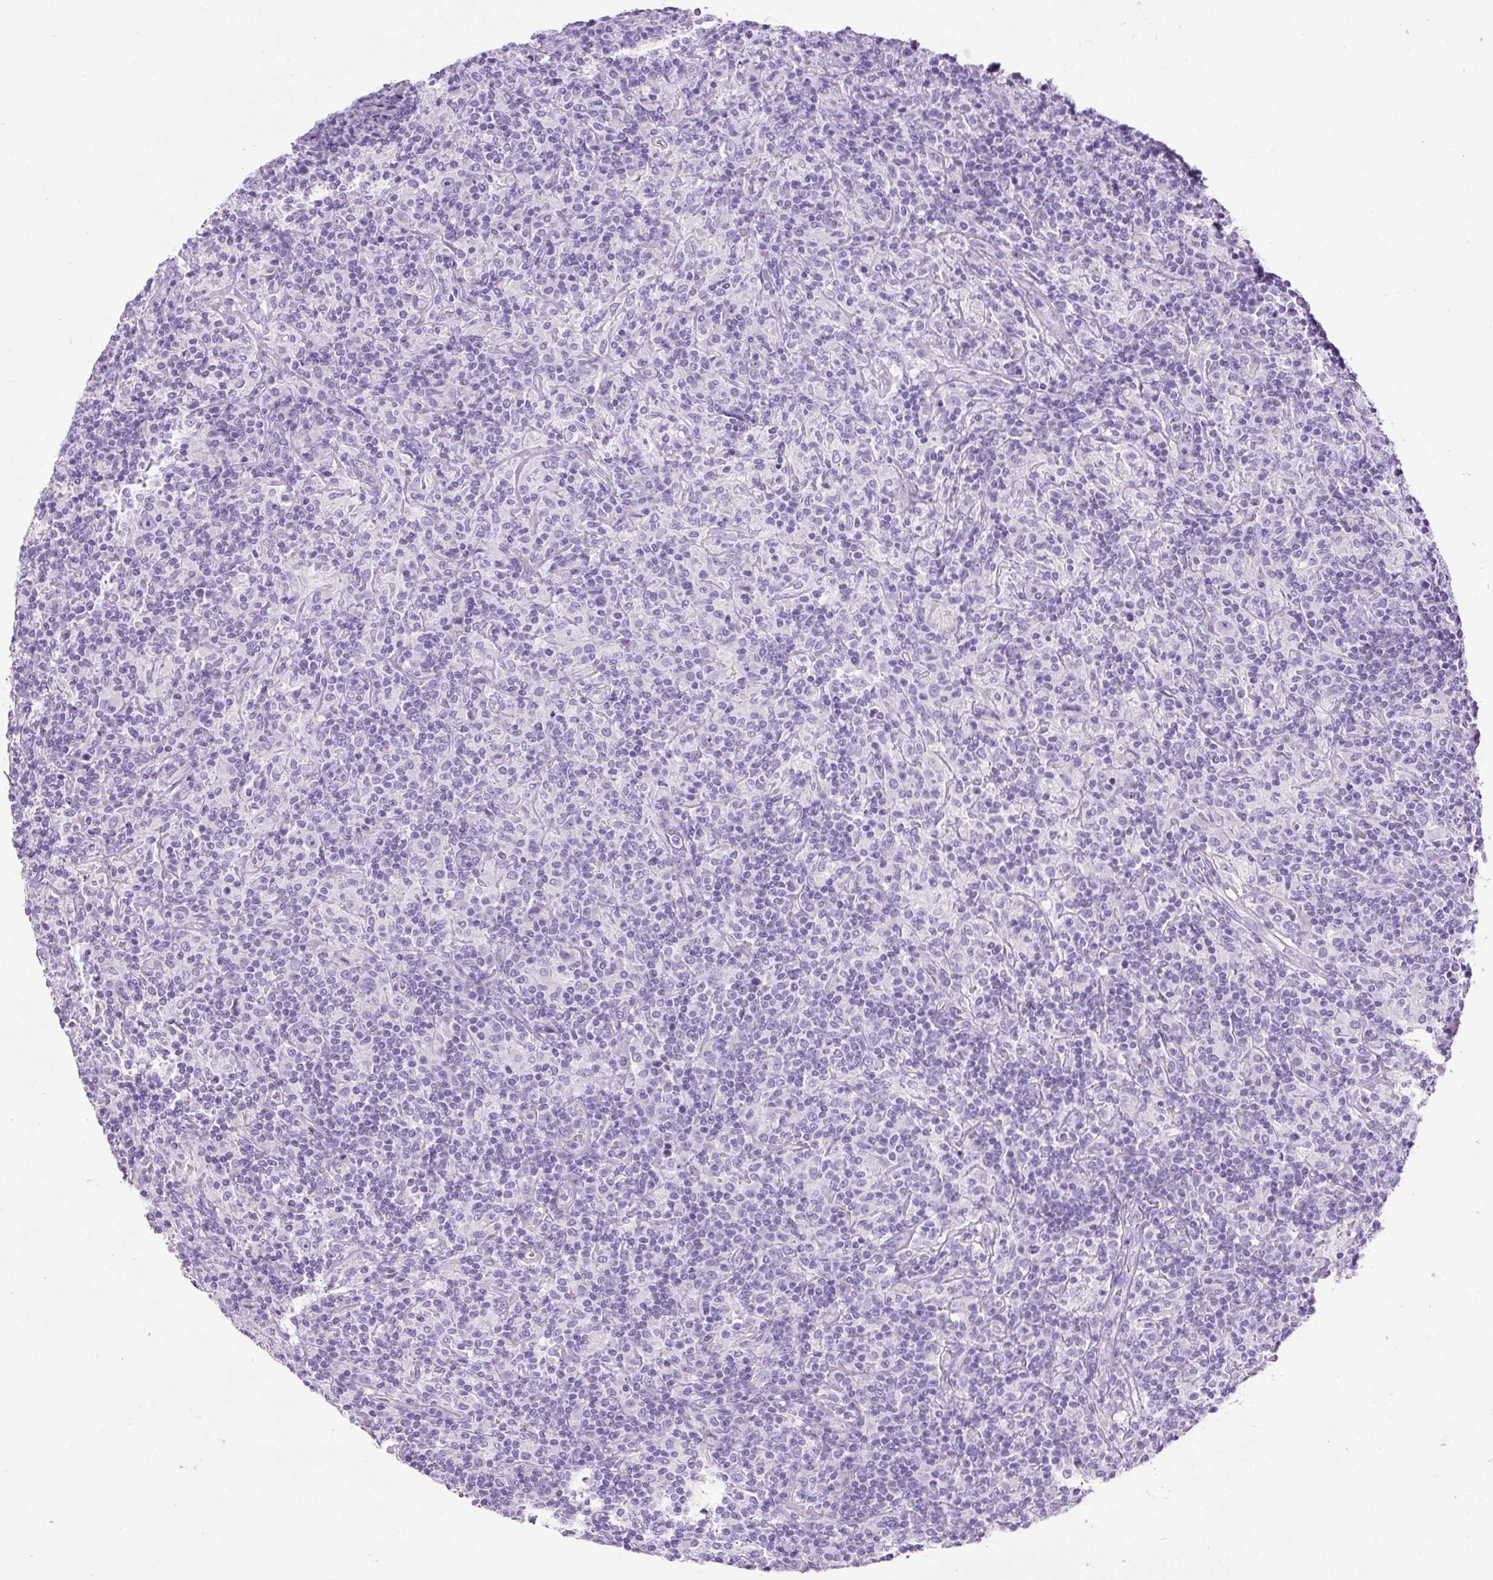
{"staining": {"intensity": "negative", "quantity": "none", "location": "none"}, "tissue": "lymphoma", "cell_type": "Tumor cells", "image_type": "cancer", "snomed": [{"axis": "morphology", "description": "Hodgkin's disease, NOS"}, {"axis": "topography", "description": "Lymph node"}], "caption": "The histopathology image displays no significant expression in tumor cells of lymphoma. The staining was performed using DAB to visualize the protein expression in brown, while the nuclei were stained in blue with hematoxylin (Magnification: 20x).", "gene": "C2CD4C", "patient": {"sex": "male", "age": 70}}